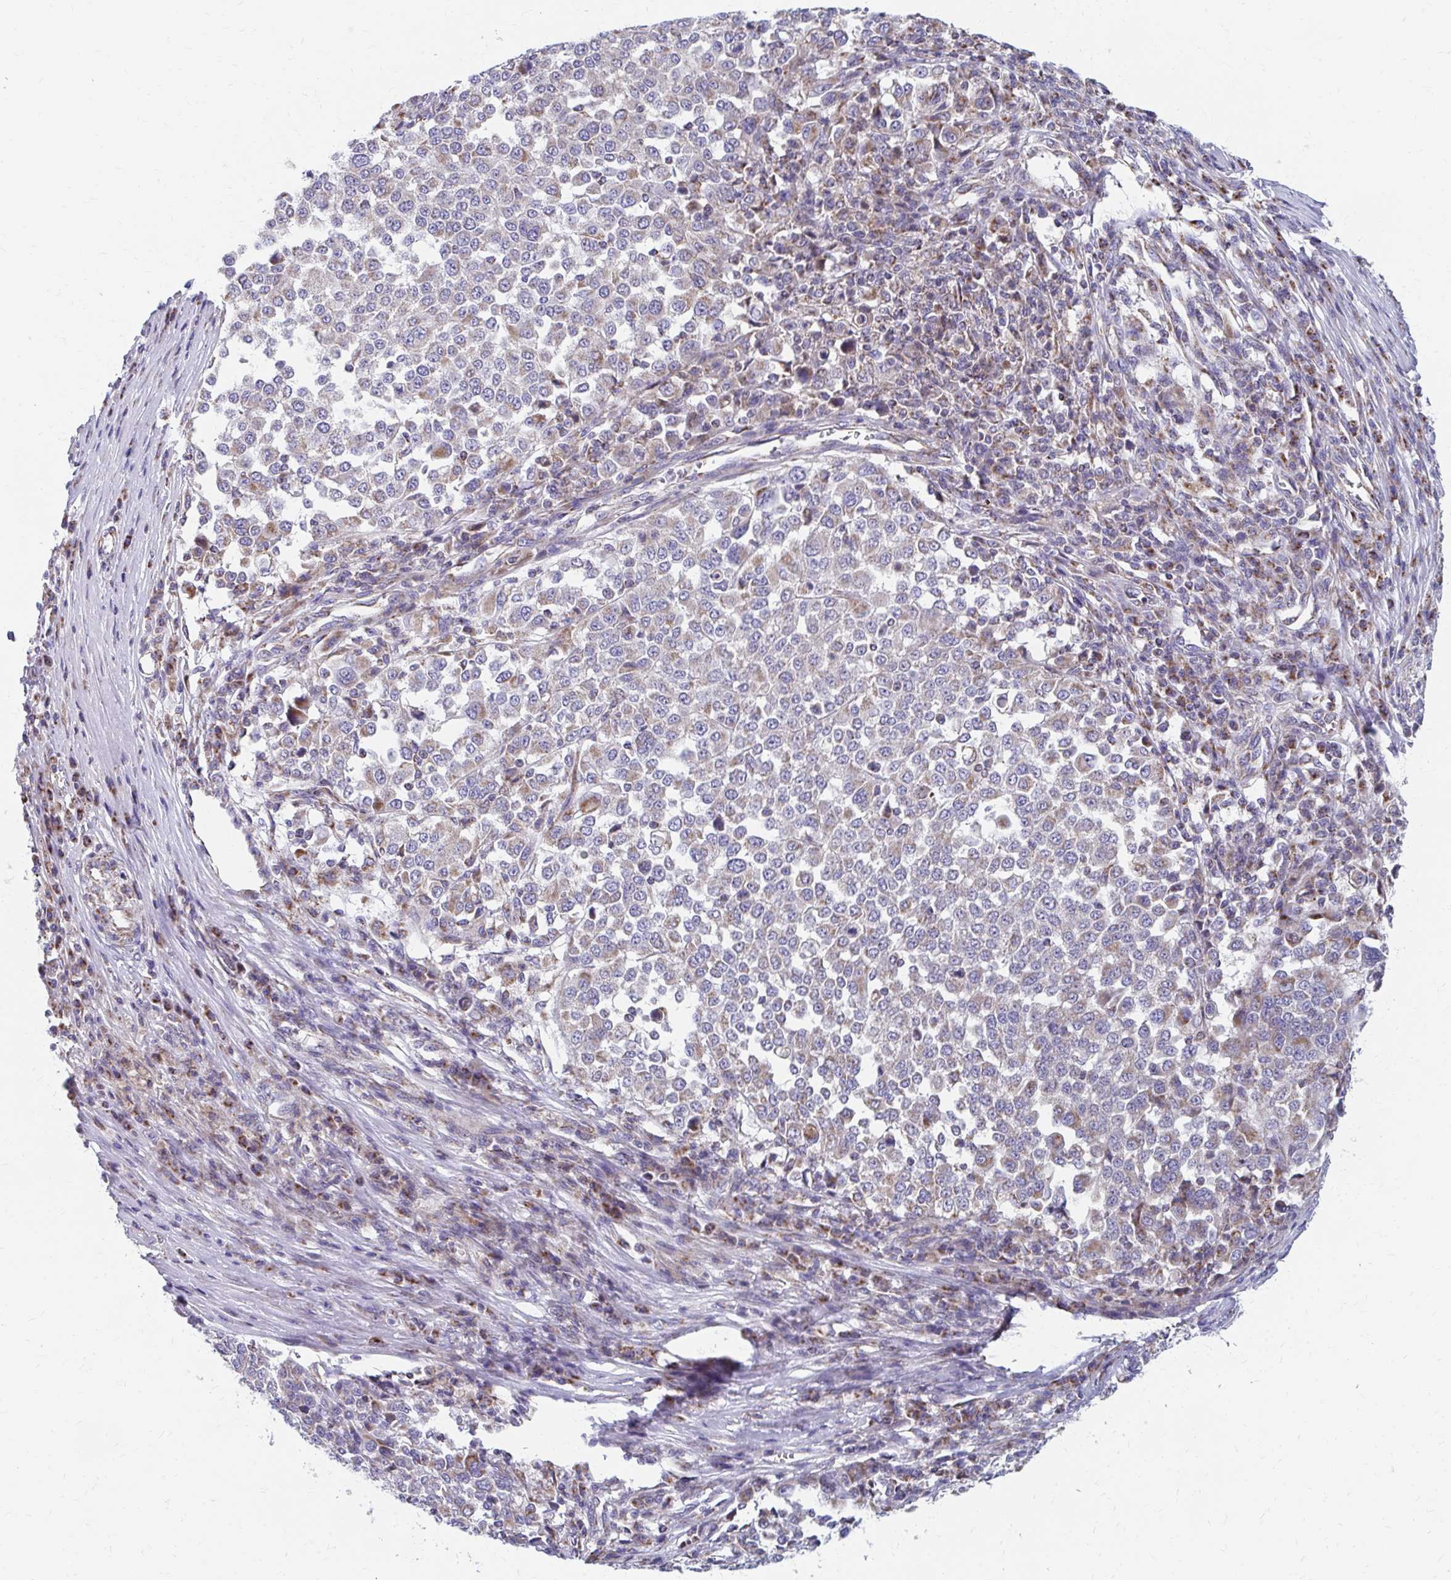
{"staining": {"intensity": "weak", "quantity": "25%-75%", "location": "cytoplasmic/membranous"}, "tissue": "melanoma", "cell_type": "Tumor cells", "image_type": "cancer", "snomed": [{"axis": "morphology", "description": "Malignant melanoma, Metastatic site"}, {"axis": "topography", "description": "Lymph node"}], "caption": "Brown immunohistochemical staining in malignant melanoma (metastatic site) shows weak cytoplasmic/membranous positivity in approximately 25%-75% of tumor cells.", "gene": "RCC1L", "patient": {"sex": "male", "age": 44}}